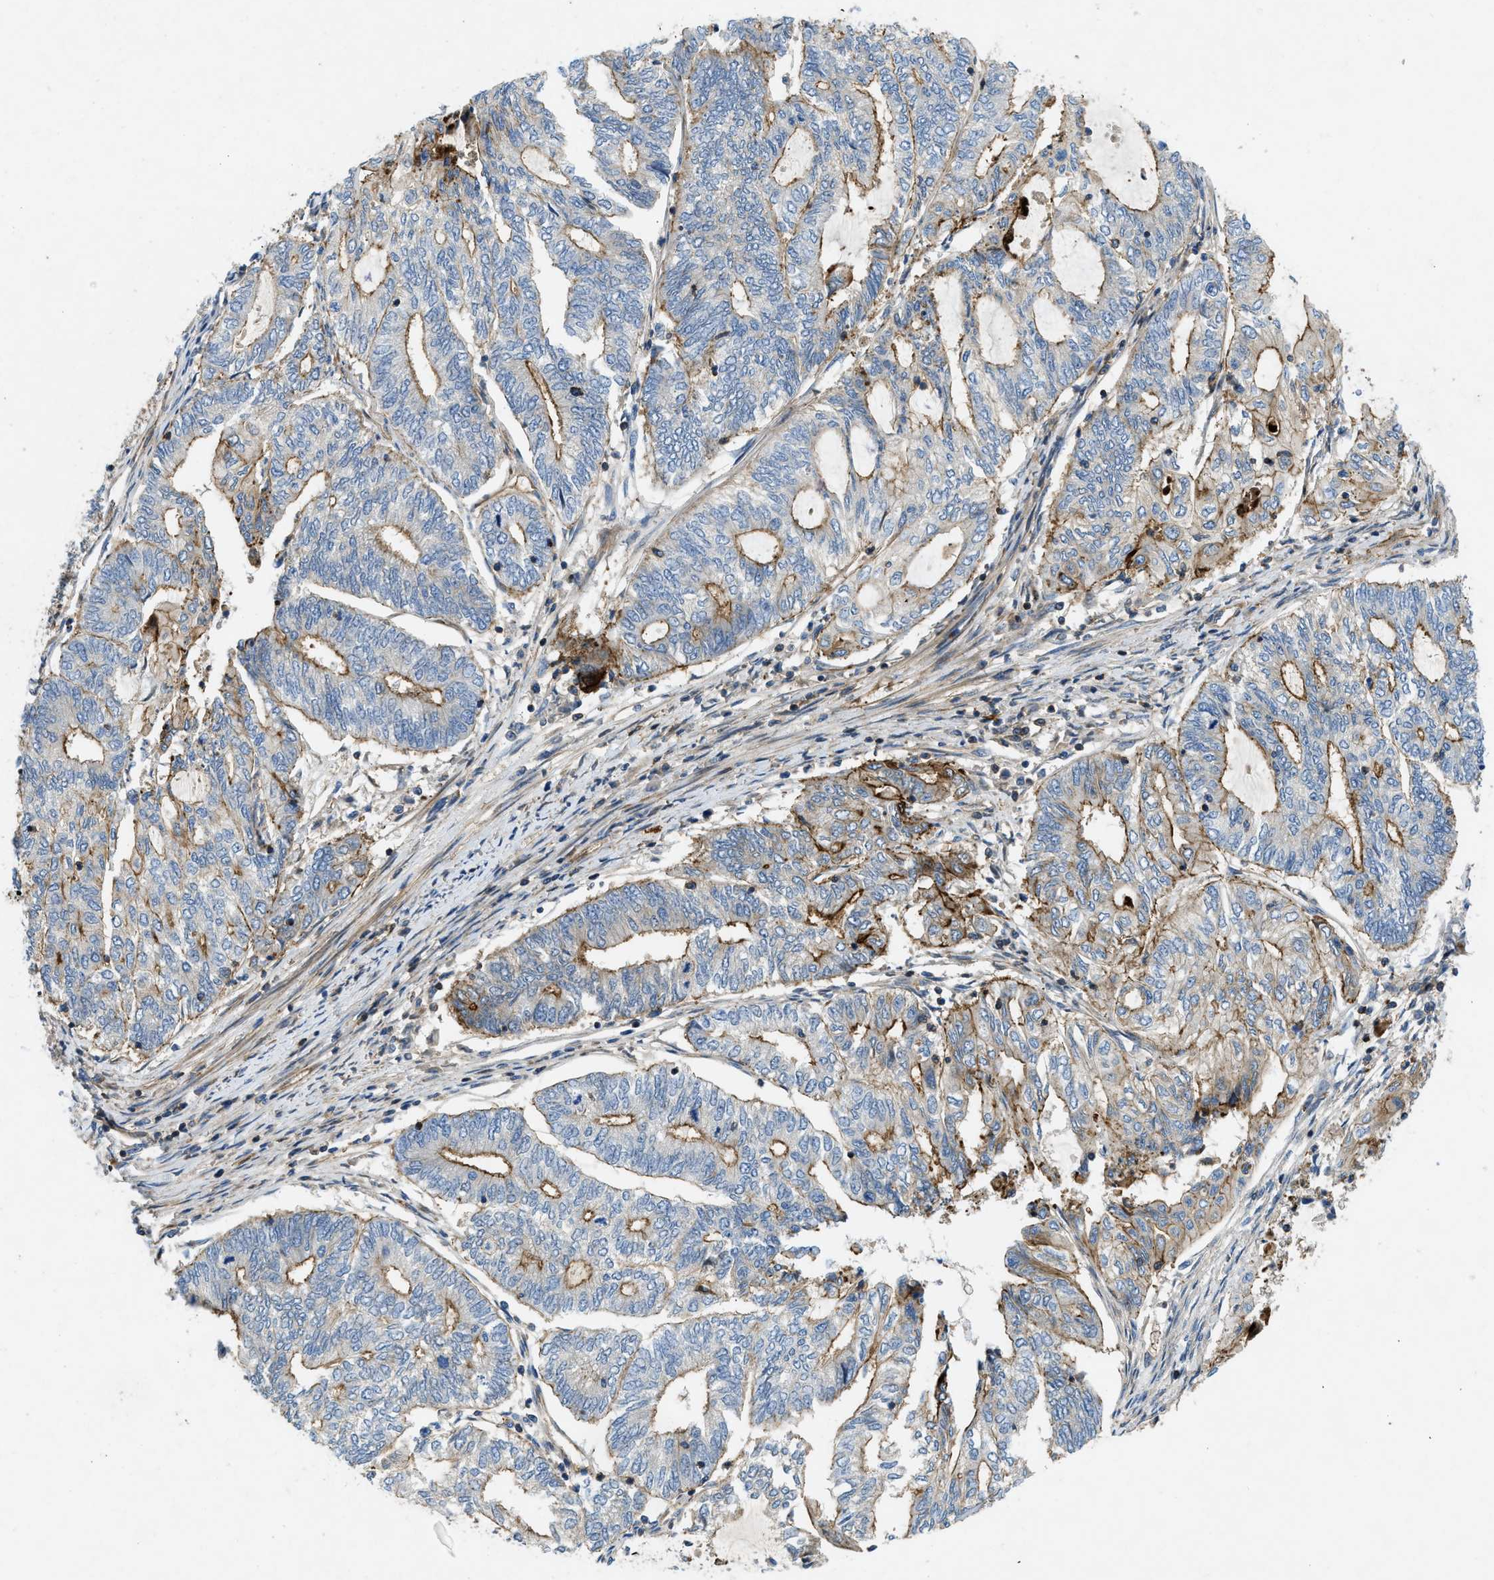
{"staining": {"intensity": "moderate", "quantity": "25%-75%", "location": "cytoplasmic/membranous"}, "tissue": "endometrial cancer", "cell_type": "Tumor cells", "image_type": "cancer", "snomed": [{"axis": "morphology", "description": "Adenocarcinoma, NOS"}, {"axis": "topography", "description": "Uterus"}, {"axis": "topography", "description": "Endometrium"}], "caption": "Brown immunohistochemical staining in human endometrial cancer exhibits moderate cytoplasmic/membranous staining in about 25%-75% of tumor cells. The staining was performed using DAB (3,3'-diaminobenzidine) to visualize the protein expression in brown, while the nuclei were stained in blue with hematoxylin (Magnification: 20x).", "gene": "NYNRIN", "patient": {"sex": "female", "age": 70}}